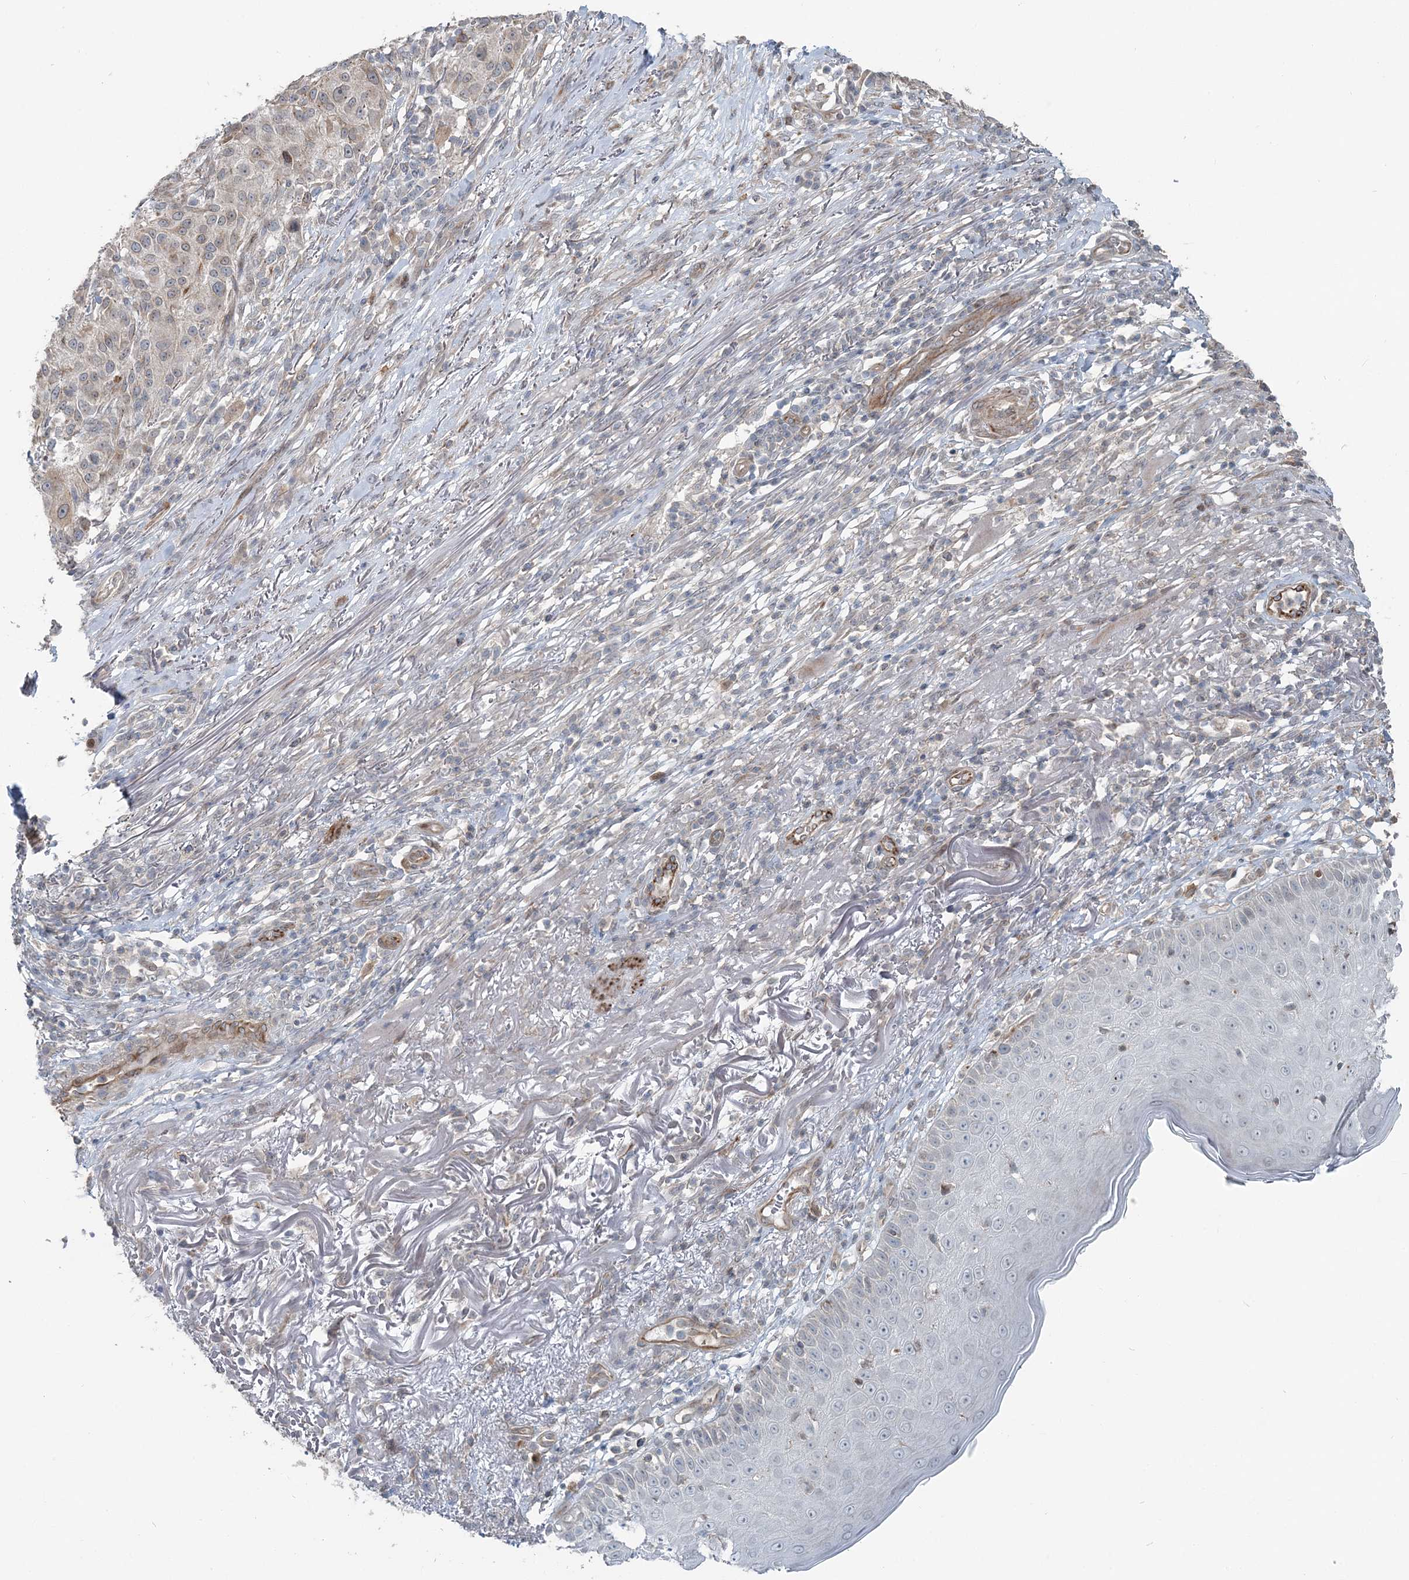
{"staining": {"intensity": "weak", "quantity": "<25%", "location": "cytoplasmic/membranous"}, "tissue": "melanoma", "cell_type": "Tumor cells", "image_type": "cancer", "snomed": [{"axis": "morphology", "description": "Necrosis, NOS"}, {"axis": "morphology", "description": "Malignant melanoma, NOS"}, {"axis": "topography", "description": "Skin"}], "caption": "IHC of human melanoma exhibits no staining in tumor cells.", "gene": "FBXL17", "patient": {"sex": "female", "age": 87}}